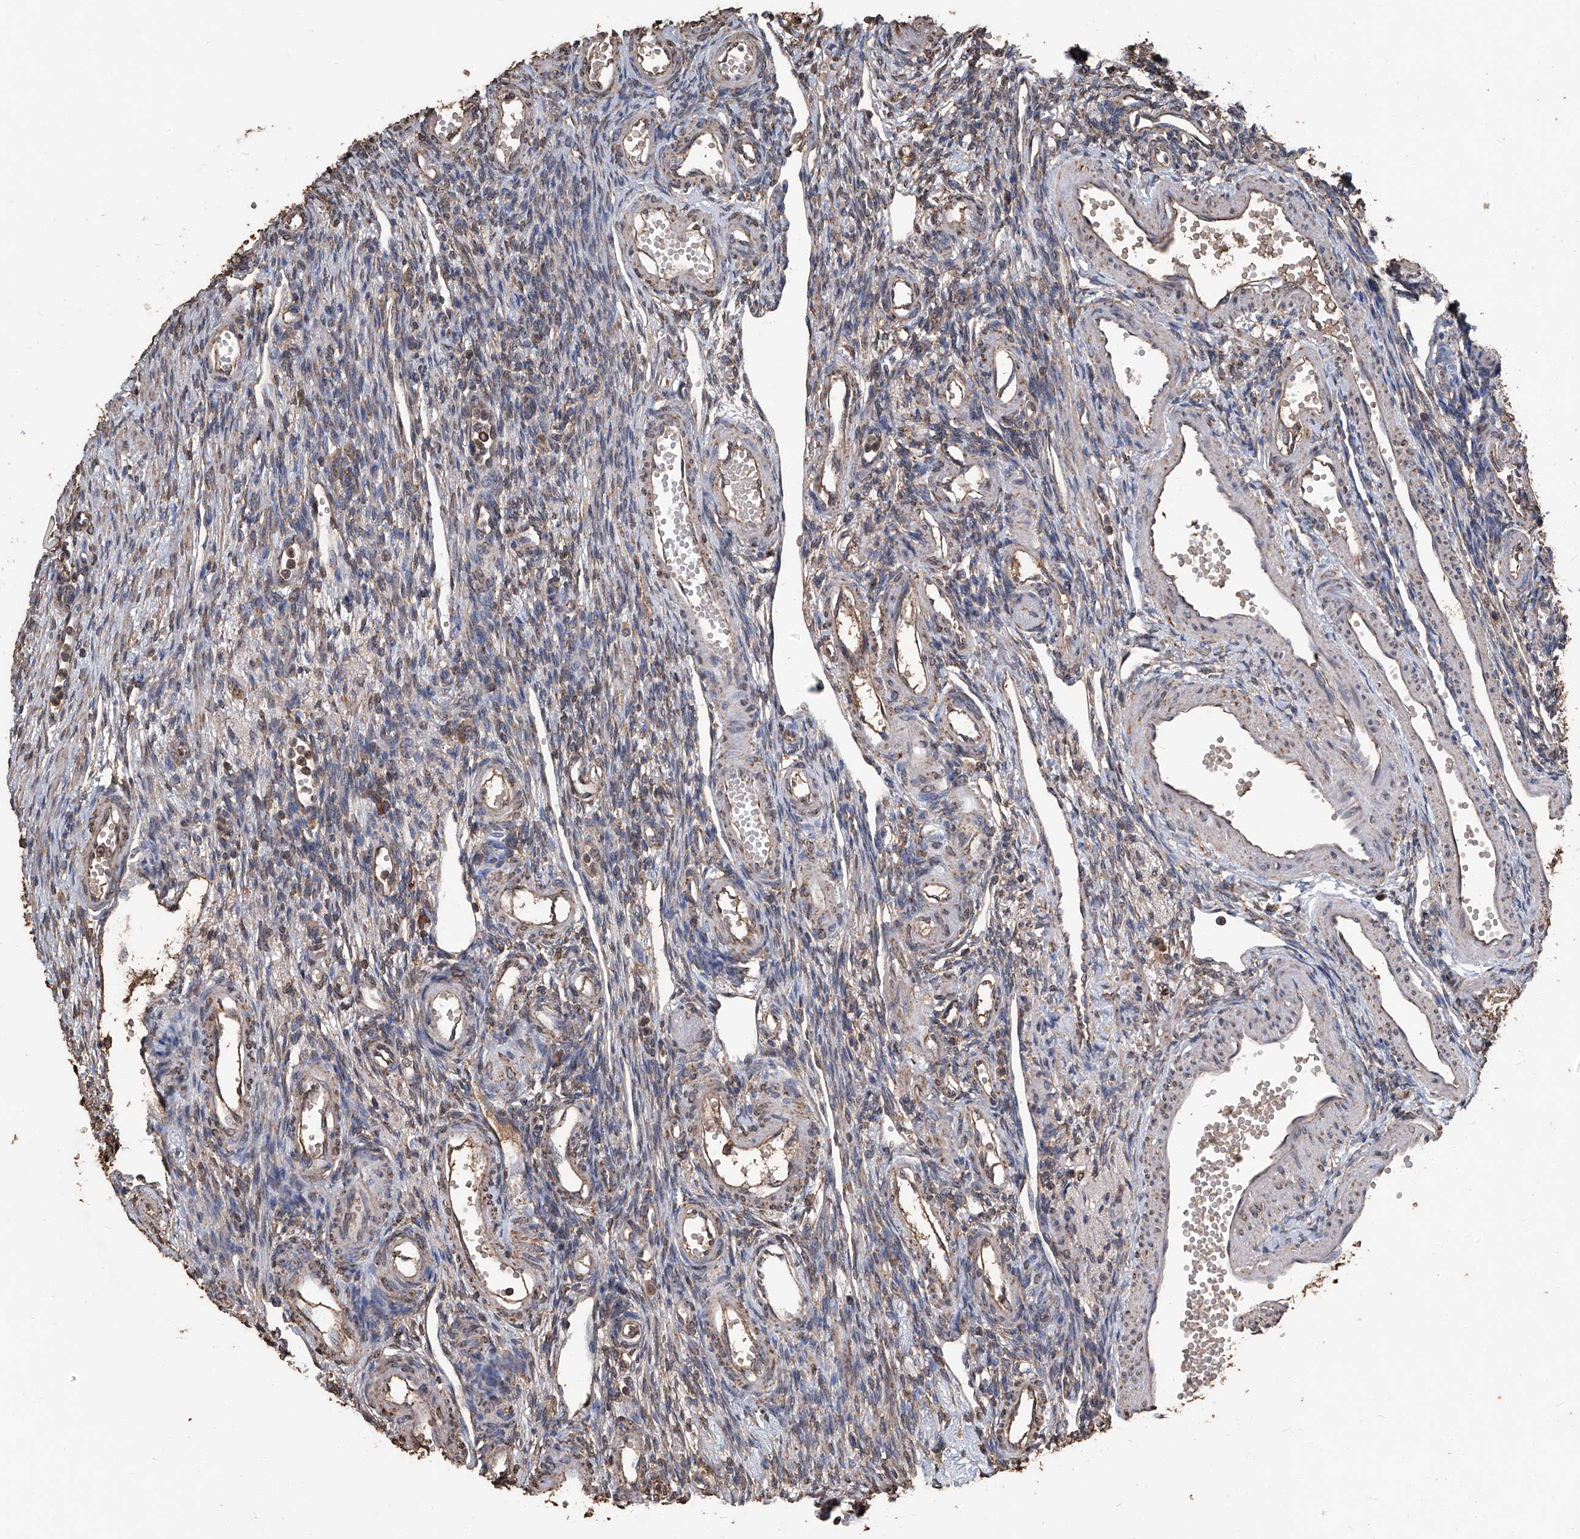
{"staining": {"intensity": "moderate", "quantity": ">75%", "location": "cytoplasmic/membranous"}, "tissue": "ovary", "cell_type": "Follicle cells", "image_type": "normal", "snomed": [{"axis": "morphology", "description": "Normal tissue, NOS"}, {"axis": "morphology", "description": "Cyst, NOS"}, {"axis": "topography", "description": "Ovary"}], "caption": "Ovary stained for a protein (brown) displays moderate cytoplasmic/membranous positive staining in about >75% of follicle cells.", "gene": "STARD7", "patient": {"sex": "female", "age": 33}}